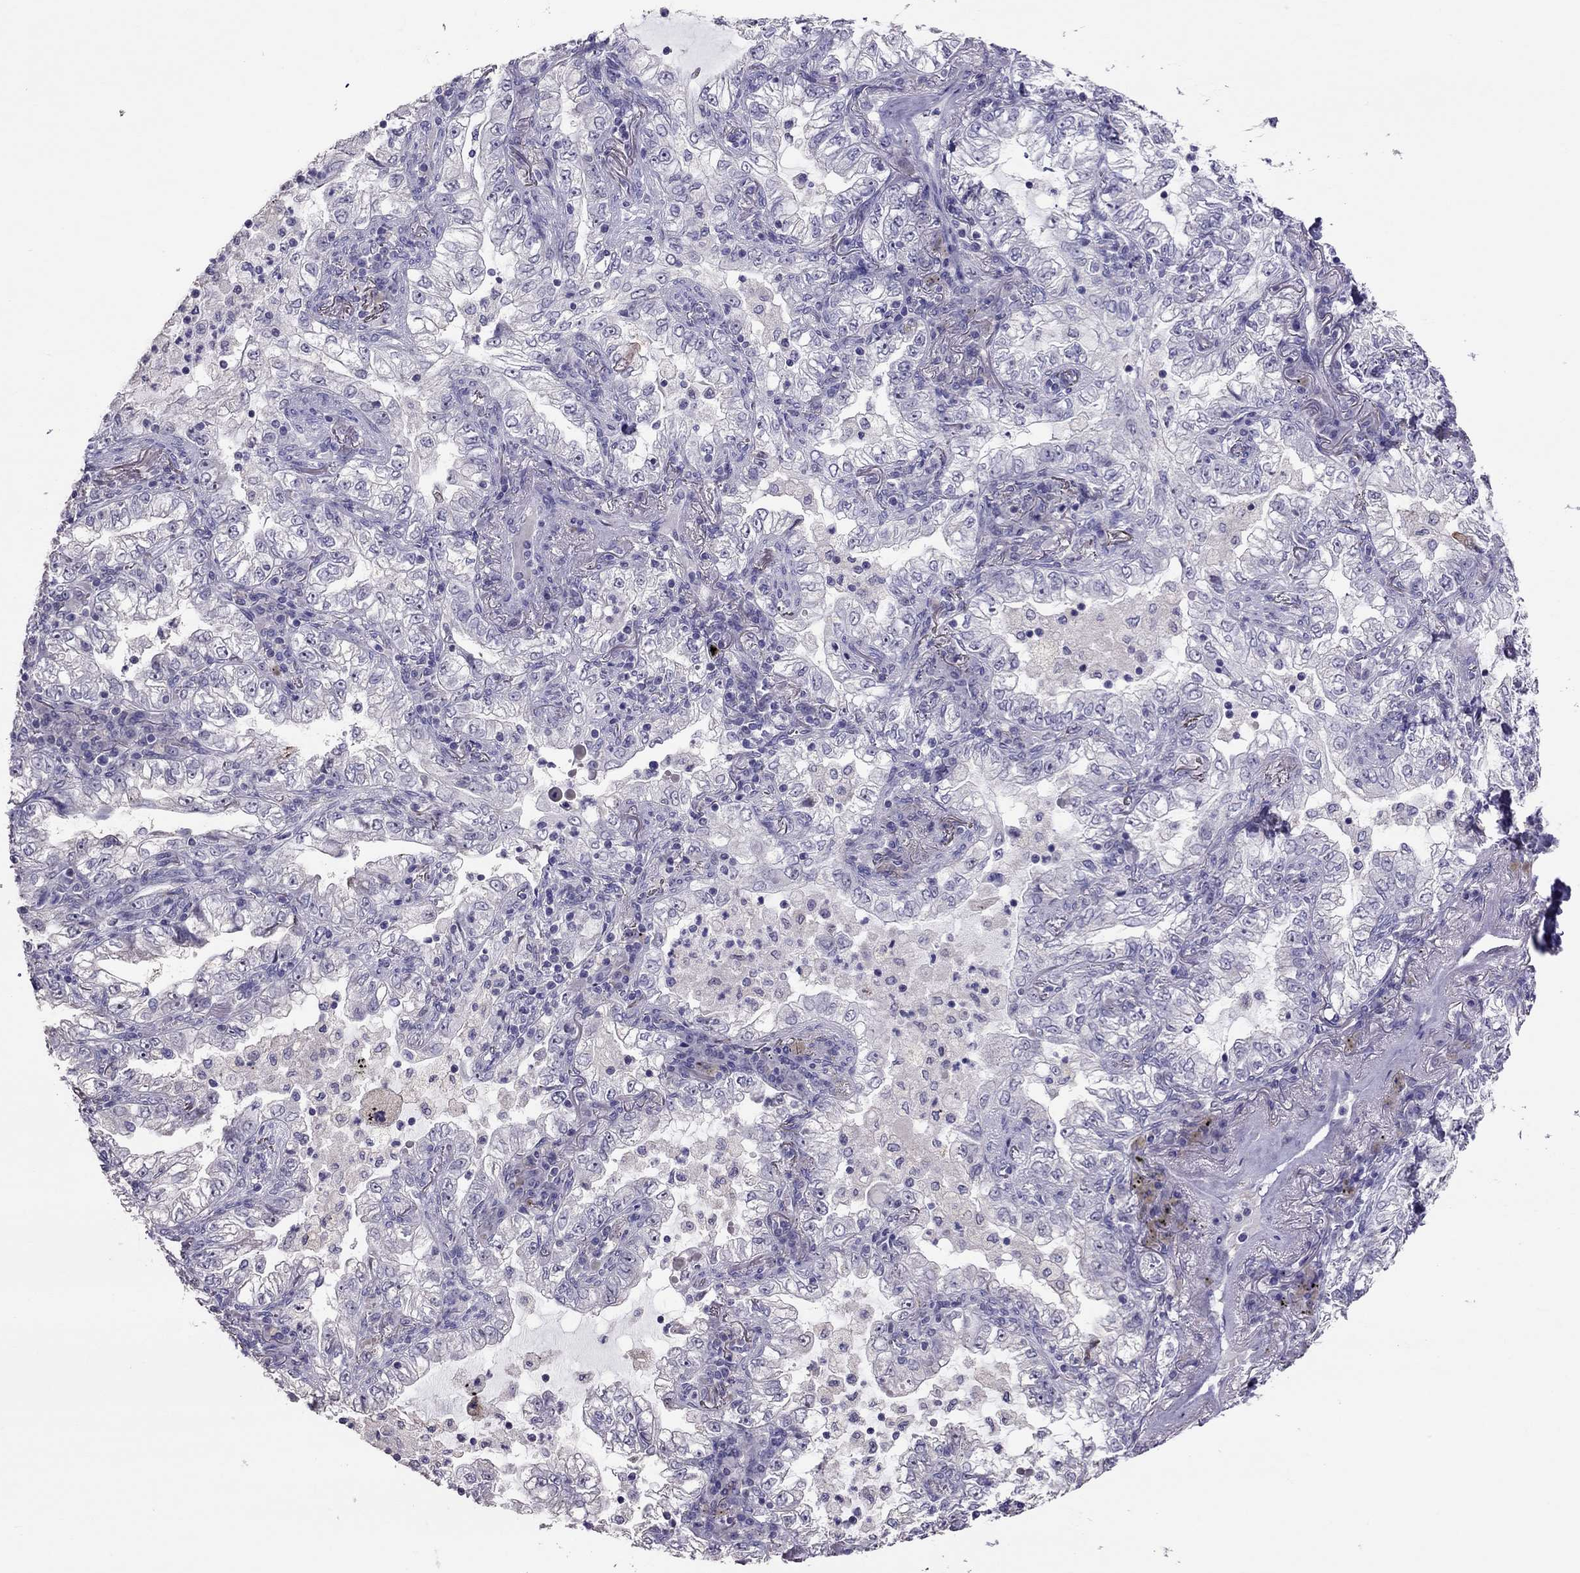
{"staining": {"intensity": "negative", "quantity": "none", "location": "none"}, "tissue": "lung cancer", "cell_type": "Tumor cells", "image_type": "cancer", "snomed": [{"axis": "morphology", "description": "Adenocarcinoma, NOS"}, {"axis": "topography", "description": "Lung"}], "caption": "Tumor cells show no significant protein staining in lung cancer.", "gene": "LRRC46", "patient": {"sex": "female", "age": 73}}